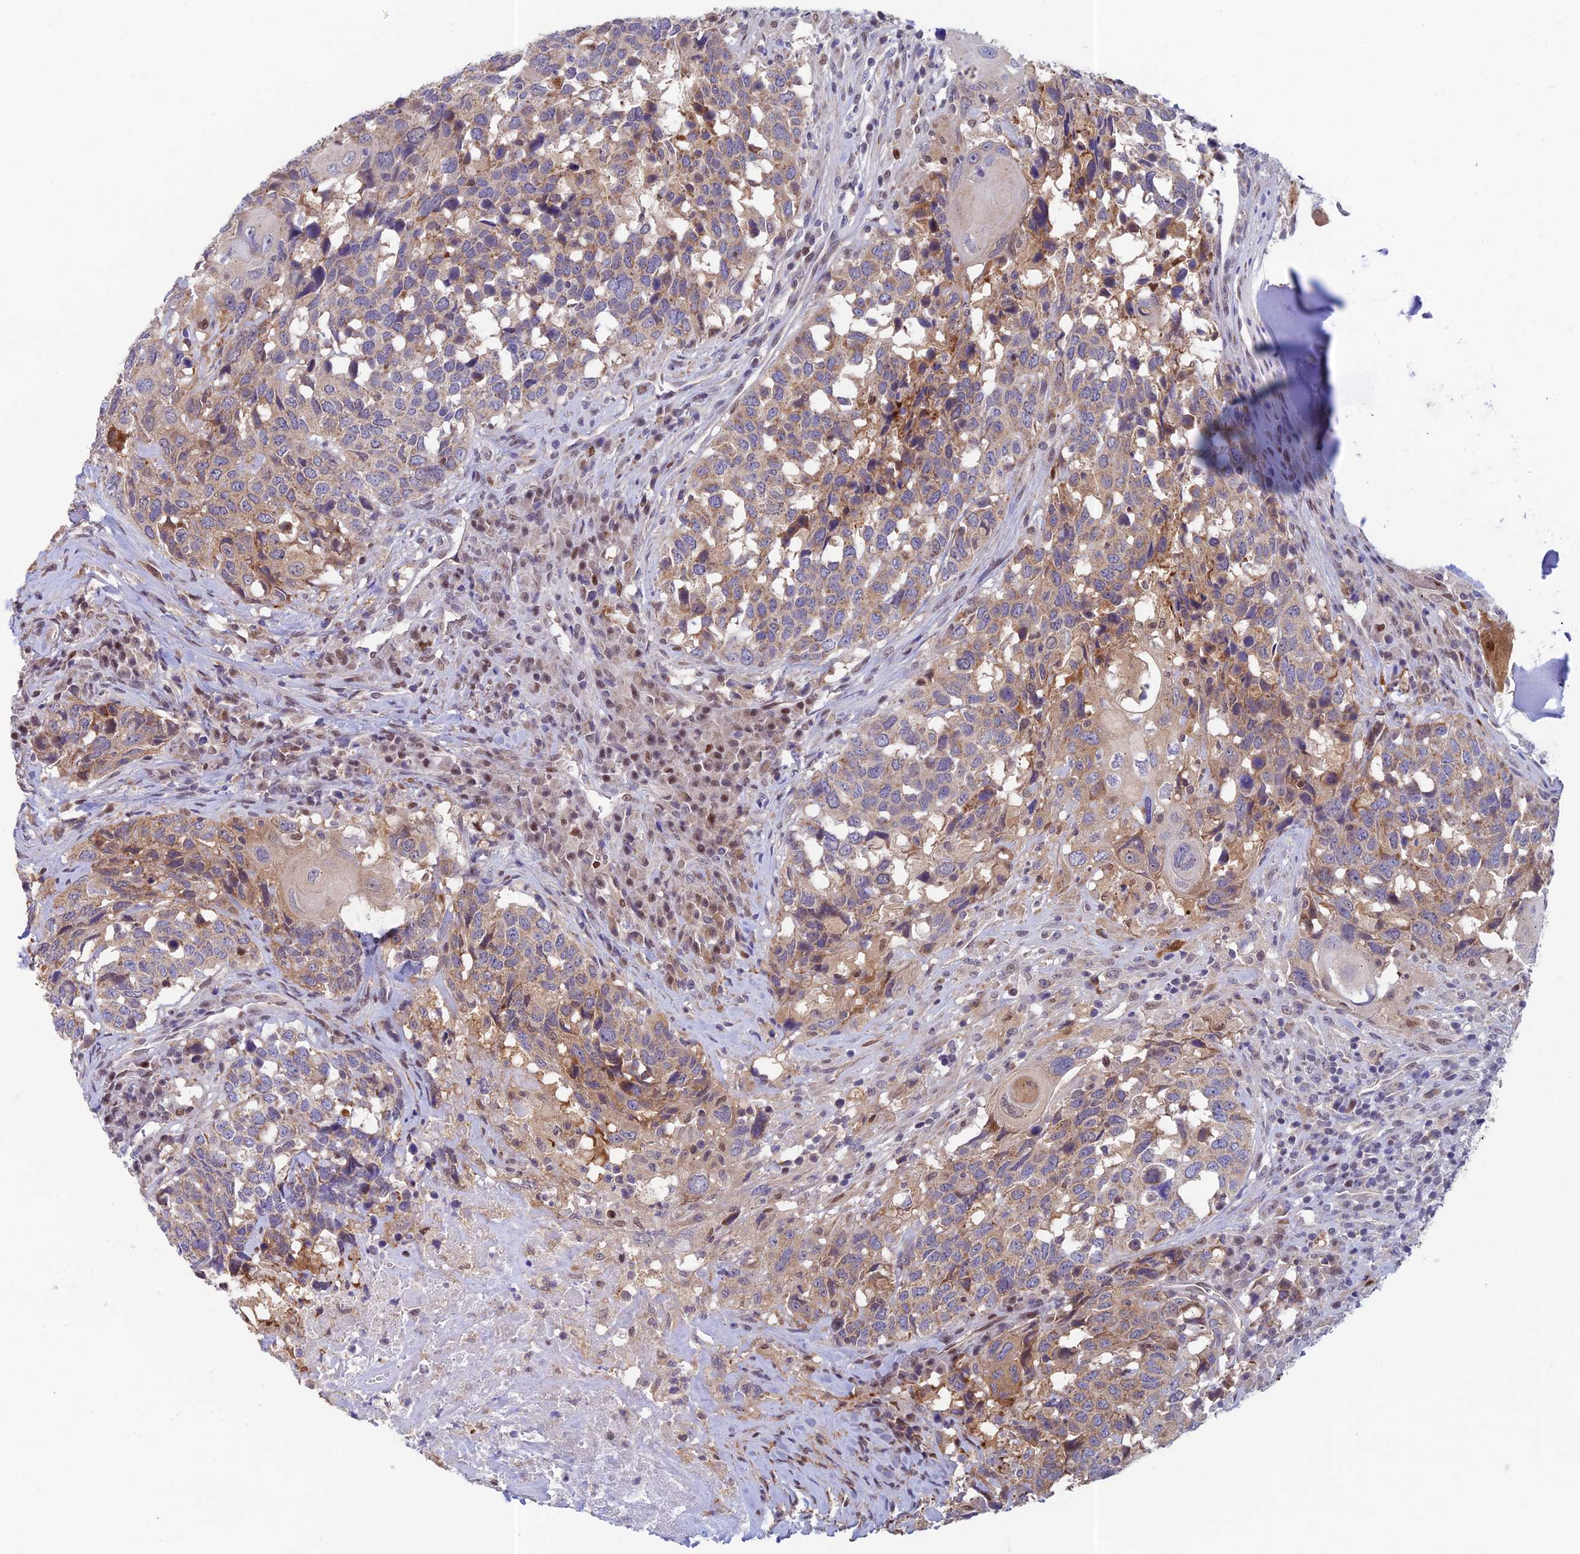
{"staining": {"intensity": "weak", "quantity": "25%-75%", "location": "cytoplasmic/membranous"}, "tissue": "head and neck cancer", "cell_type": "Tumor cells", "image_type": "cancer", "snomed": [{"axis": "morphology", "description": "Squamous cell carcinoma, NOS"}, {"axis": "topography", "description": "Head-Neck"}], "caption": "Head and neck cancer stained with a brown dye shows weak cytoplasmic/membranous positive expression in about 25%-75% of tumor cells.", "gene": "MRPL17", "patient": {"sex": "male", "age": 66}}